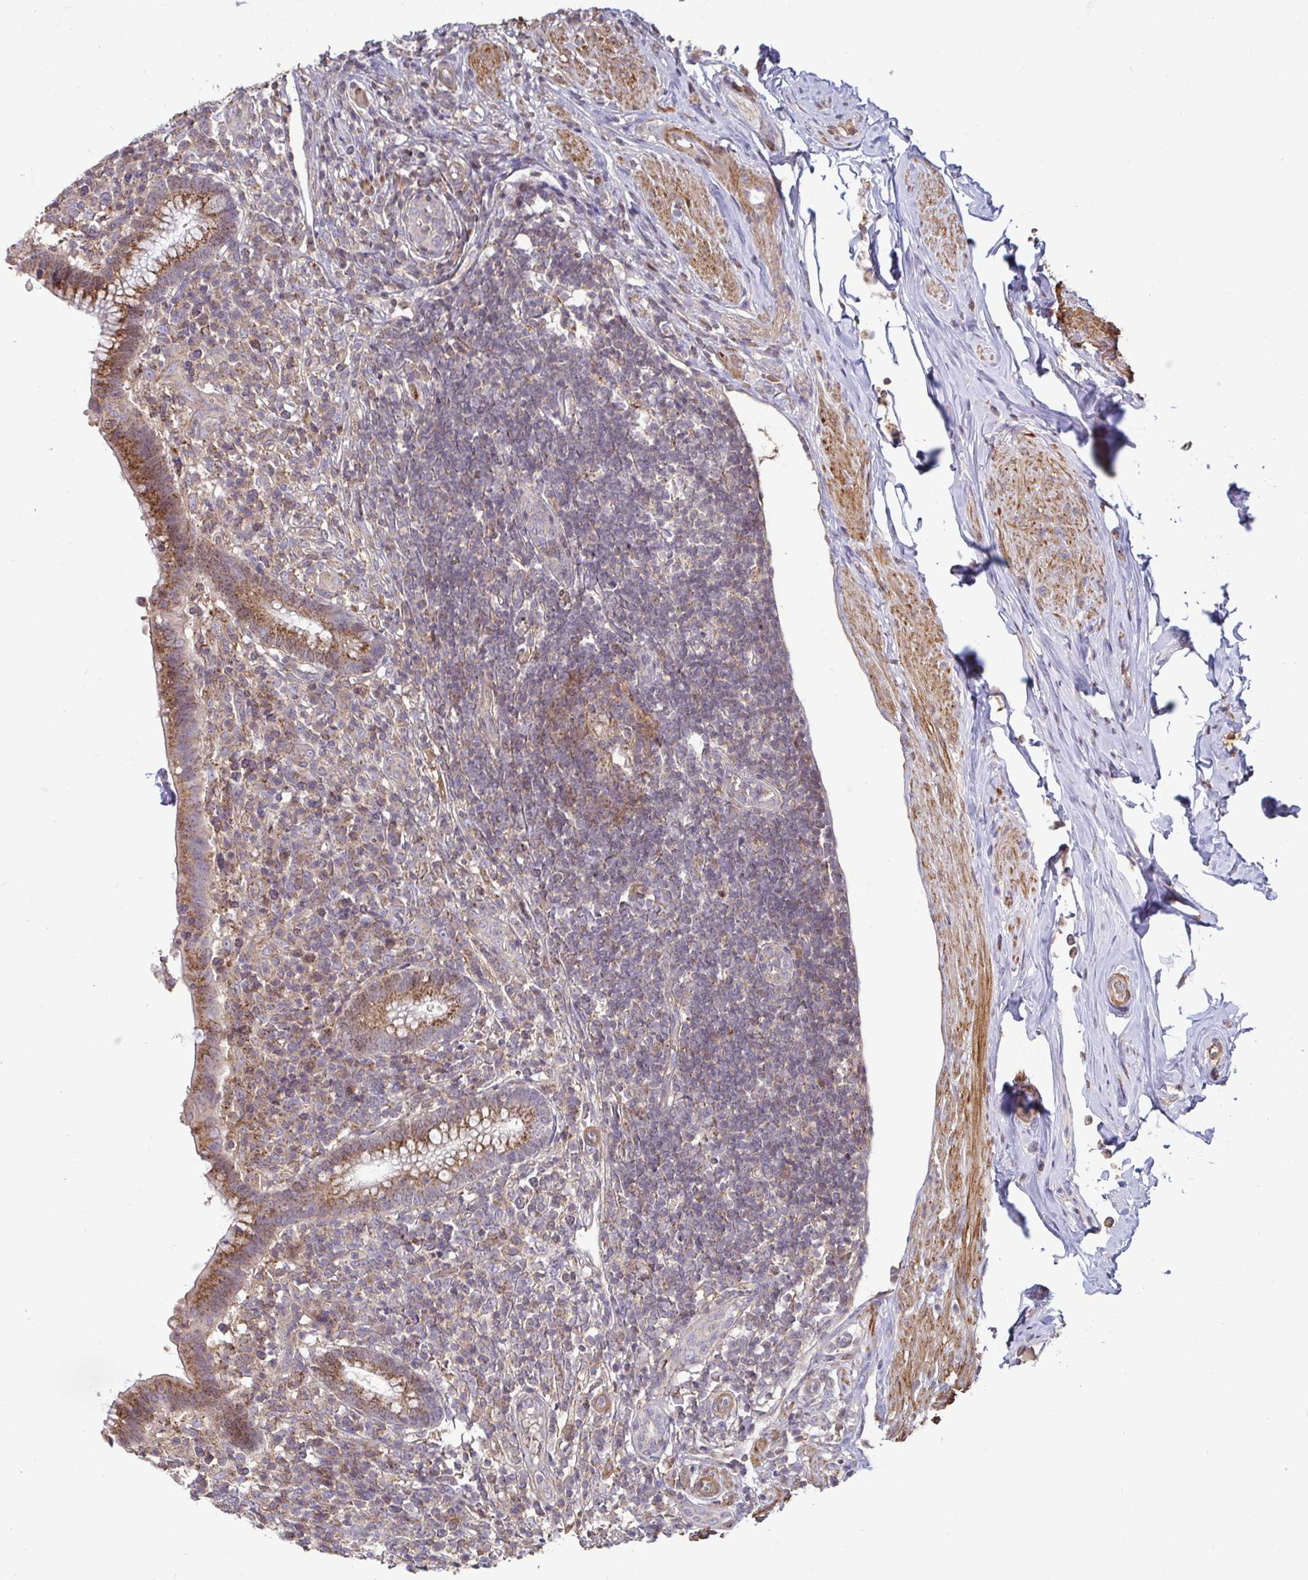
{"staining": {"intensity": "strong", "quantity": ">75%", "location": "cytoplasmic/membranous"}, "tissue": "appendix", "cell_type": "Glandular cells", "image_type": "normal", "snomed": [{"axis": "morphology", "description": "Normal tissue, NOS"}, {"axis": "topography", "description": "Appendix"}], "caption": "A high-resolution histopathology image shows IHC staining of benign appendix, which shows strong cytoplasmic/membranous positivity in approximately >75% of glandular cells.", "gene": "SPRY1", "patient": {"sex": "female", "age": 56}}